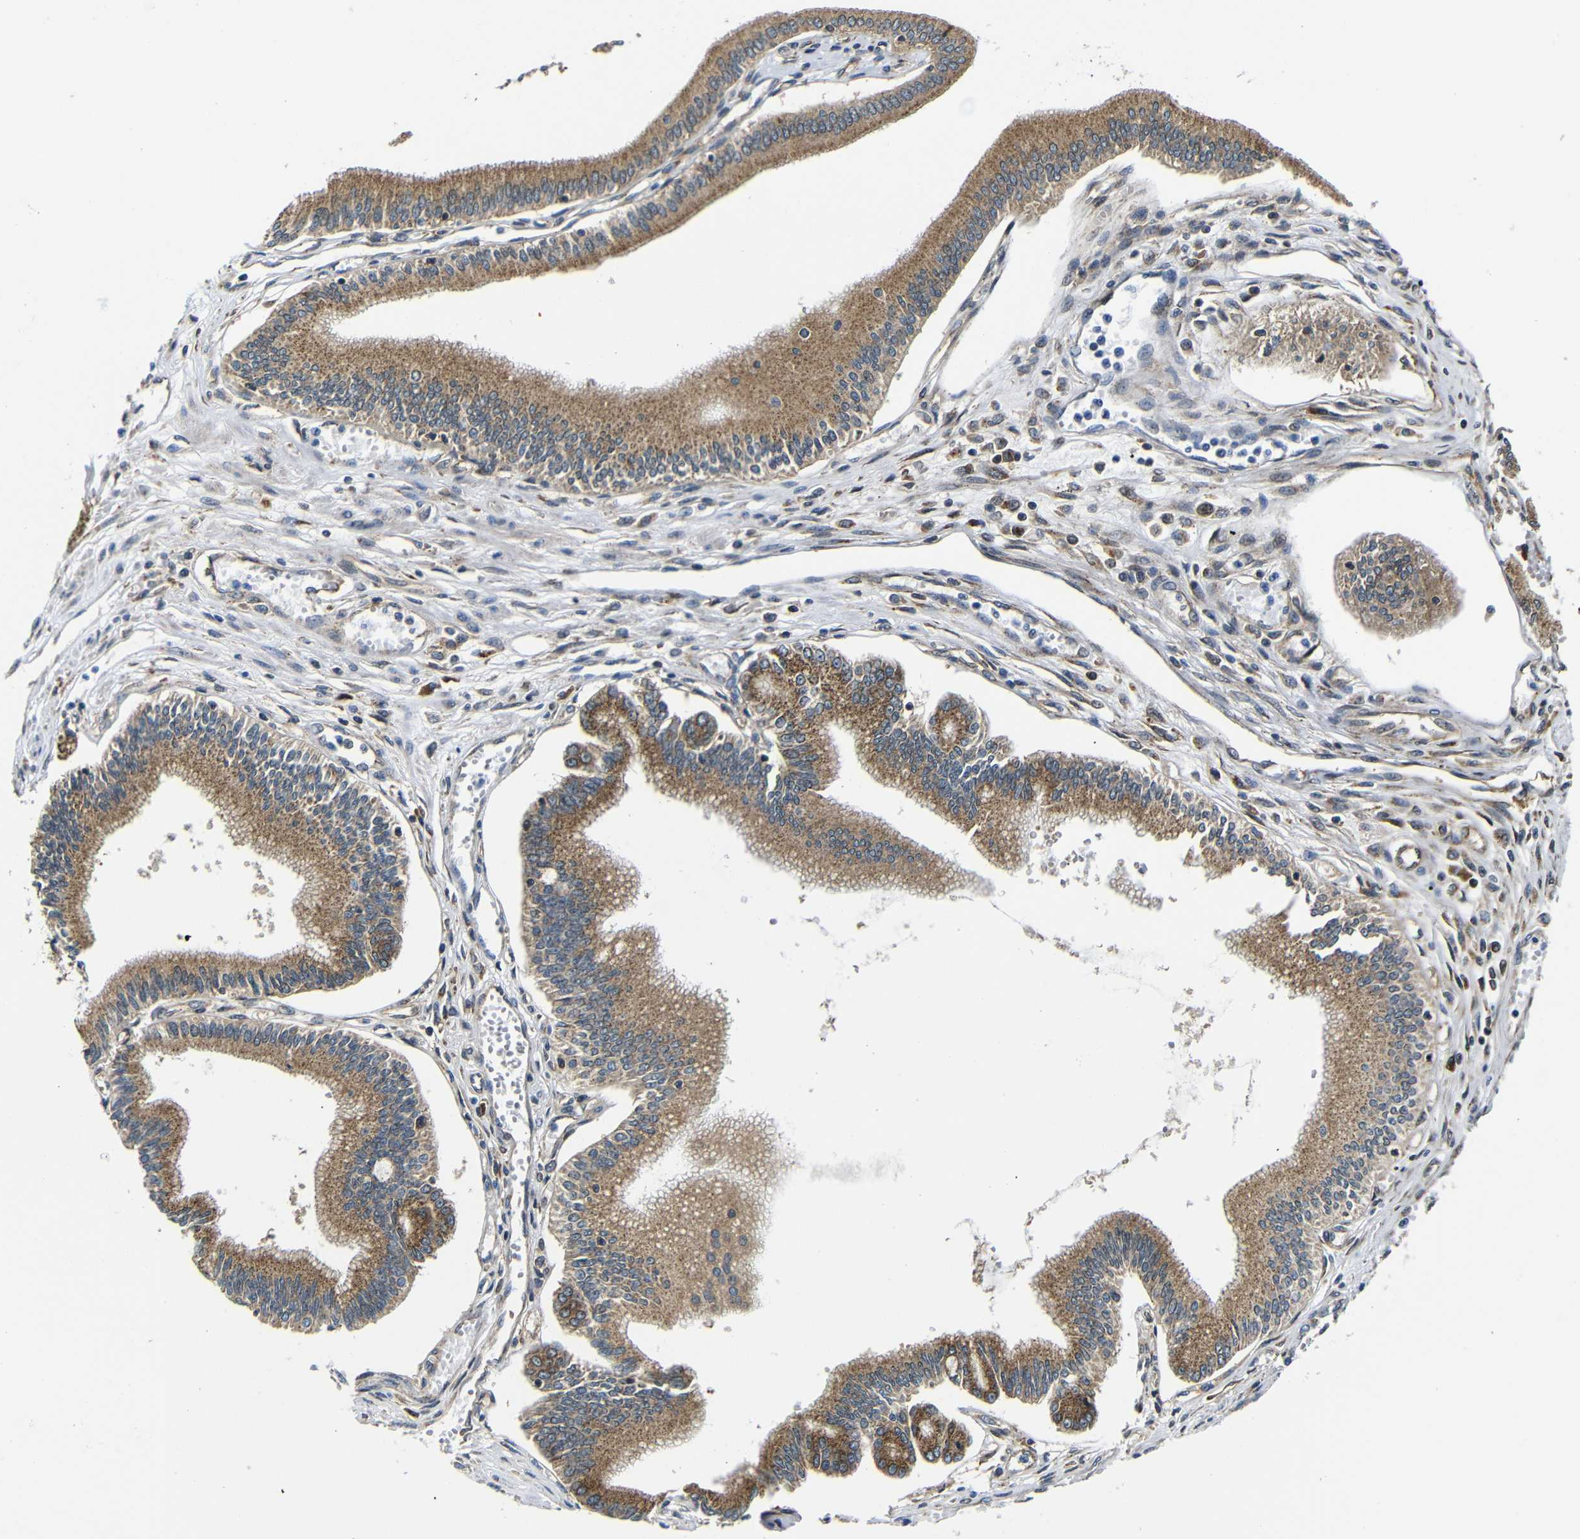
{"staining": {"intensity": "moderate", "quantity": ">75%", "location": "cytoplasmic/membranous"}, "tissue": "pancreatic cancer", "cell_type": "Tumor cells", "image_type": "cancer", "snomed": [{"axis": "morphology", "description": "Adenocarcinoma, NOS"}, {"axis": "topography", "description": "Pancreas"}], "caption": "Human pancreatic adenocarcinoma stained with a protein marker reveals moderate staining in tumor cells.", "gene": "ABCE1", "patient": {"sex": "male", "age": 56}}